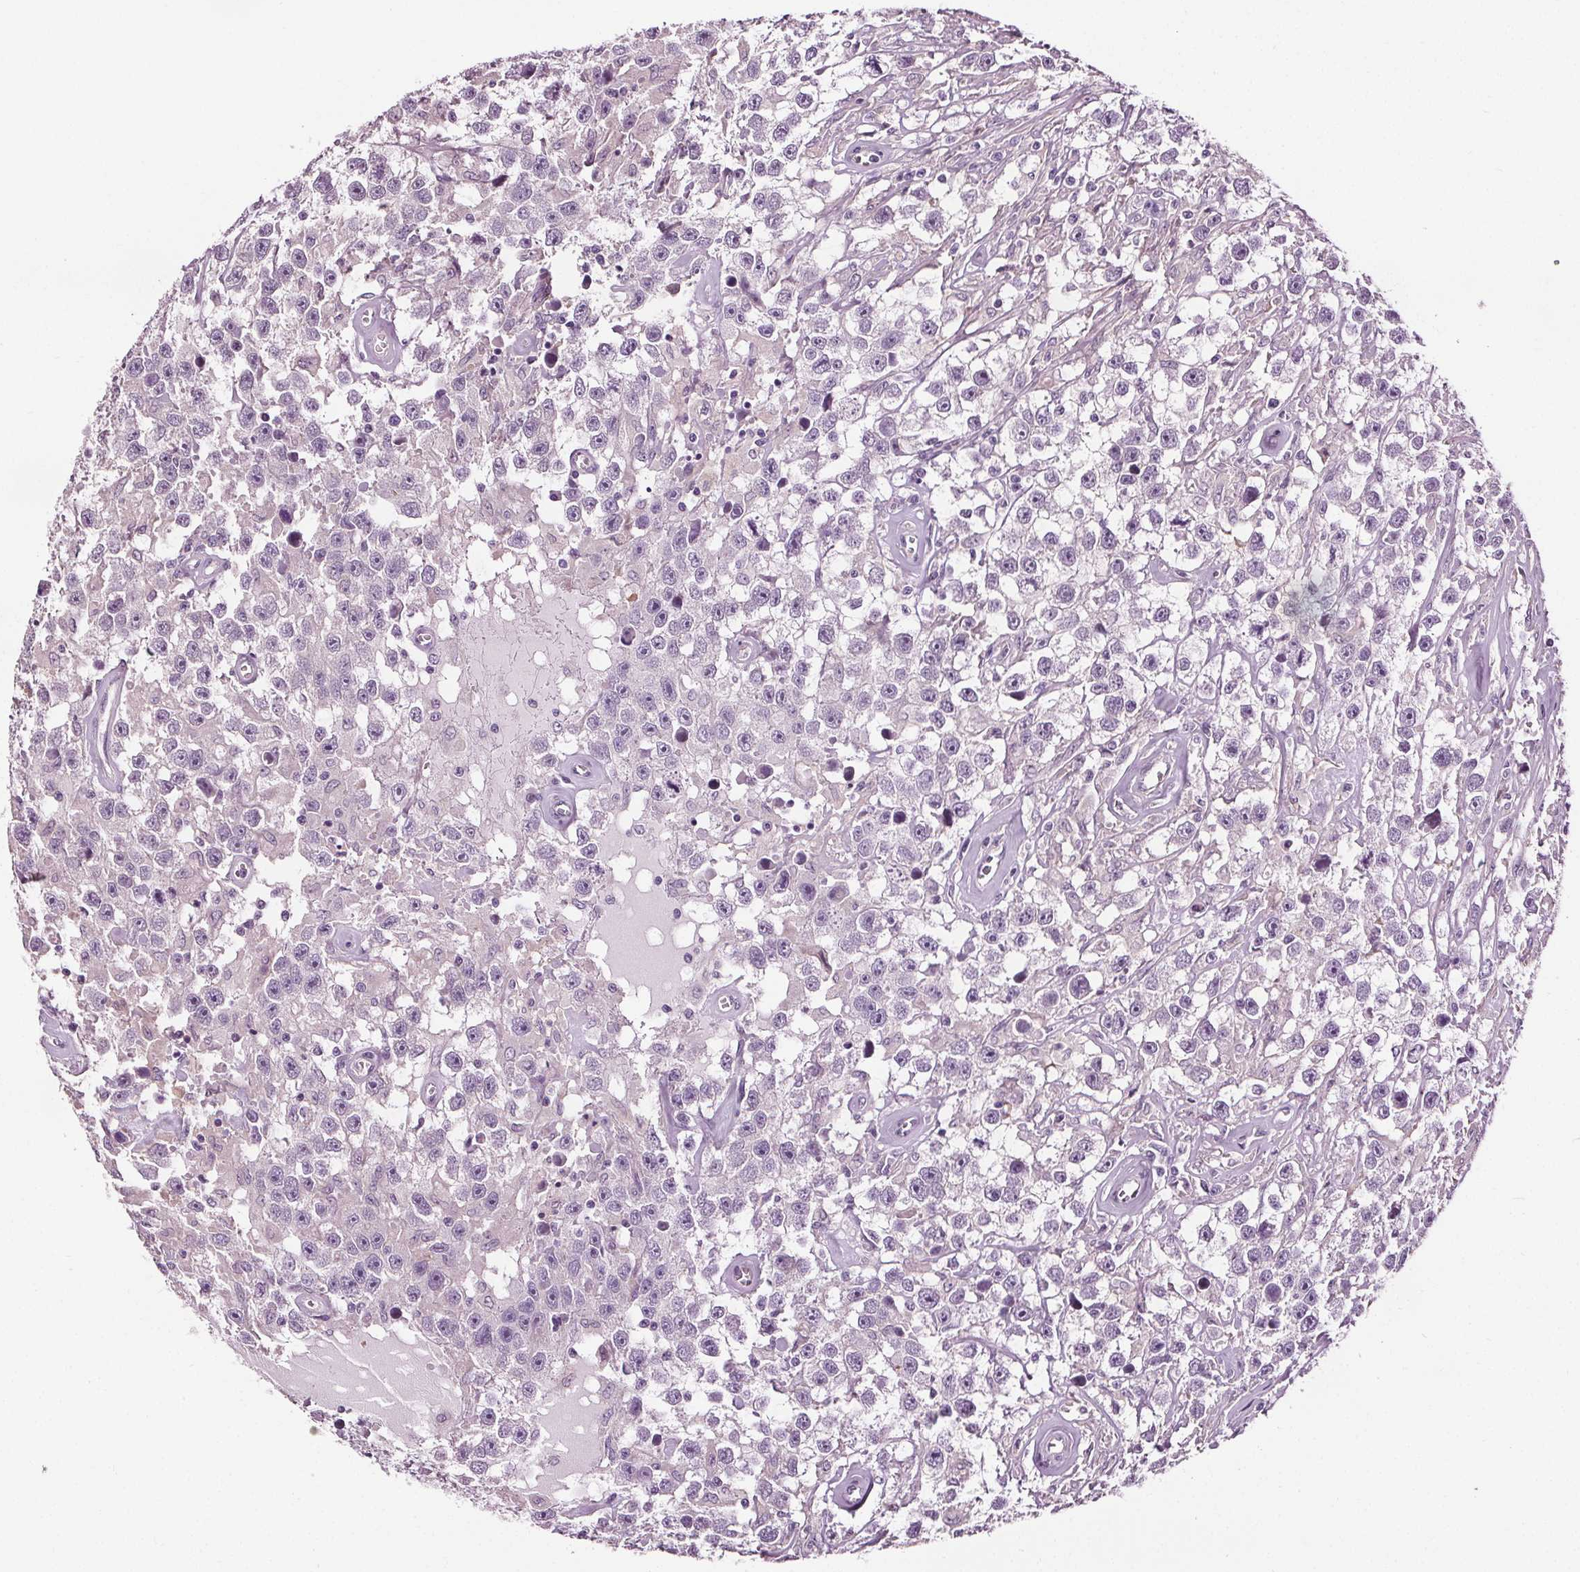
{"staining": {"intensity": "negative", "quantity": "none", "location": "none"}, "tissue": "testis cancer", "cell_type": "Tumor cells", "image_type": "cancer", "snomed": [{"axis": "morphology", "description": "Seminoma, NOS"}, {"axis": "topography", "description": "Testis"}], "caption": "An immunohistochemistry (IHC) image of testis cancer (seminoma) is shown. There is no staining in tumor cells of testis cancer (seminoma). (Stains: DAB IHC with hematoxylin counter stain, Microscopy: brightfield microscopy at high magnification).", "gene": "RASA1", "patient": {"sex": "male", "age": 43}}